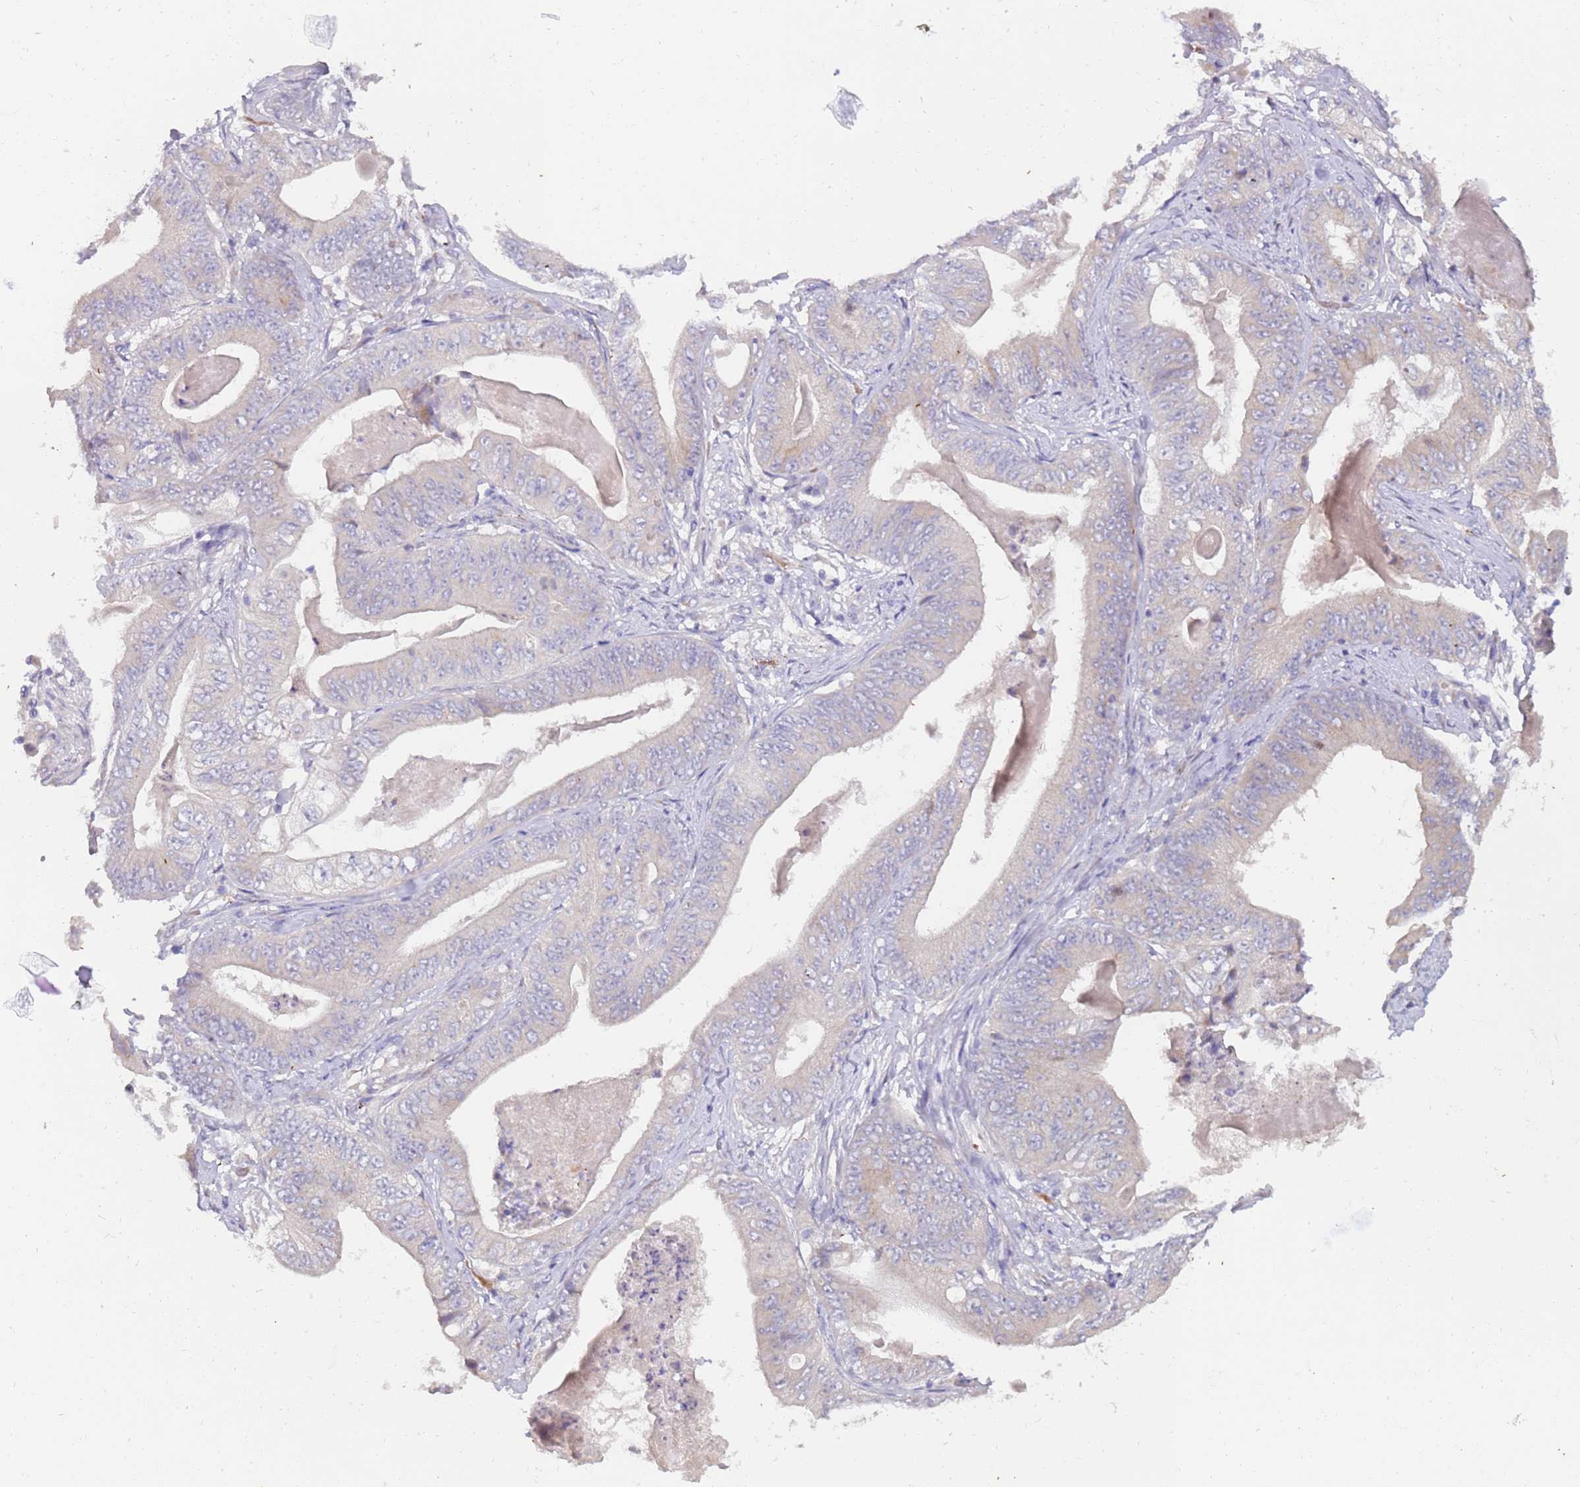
{"staining": {"intensity": "negative", "quantity": "none", "location": "none"}, "tissue": "stomach cancer", "cell_type": "Tumor cells", "image_type": "cancer", "snomed": [{"axis": "morphology", "description": "Adenocarcinoma, NOS"}, {"axis": "topography", "description": "Stomach"}], "caption": "The histopathology image demonstrates no staining of tumor cells in adenocarcinoma (stomach). (DAB (3,3'-diaminobenzidine) immunohistochemistry, high magnification).", "gene": "NMUR2", "patient": {"sex": "female", "age": 73}}